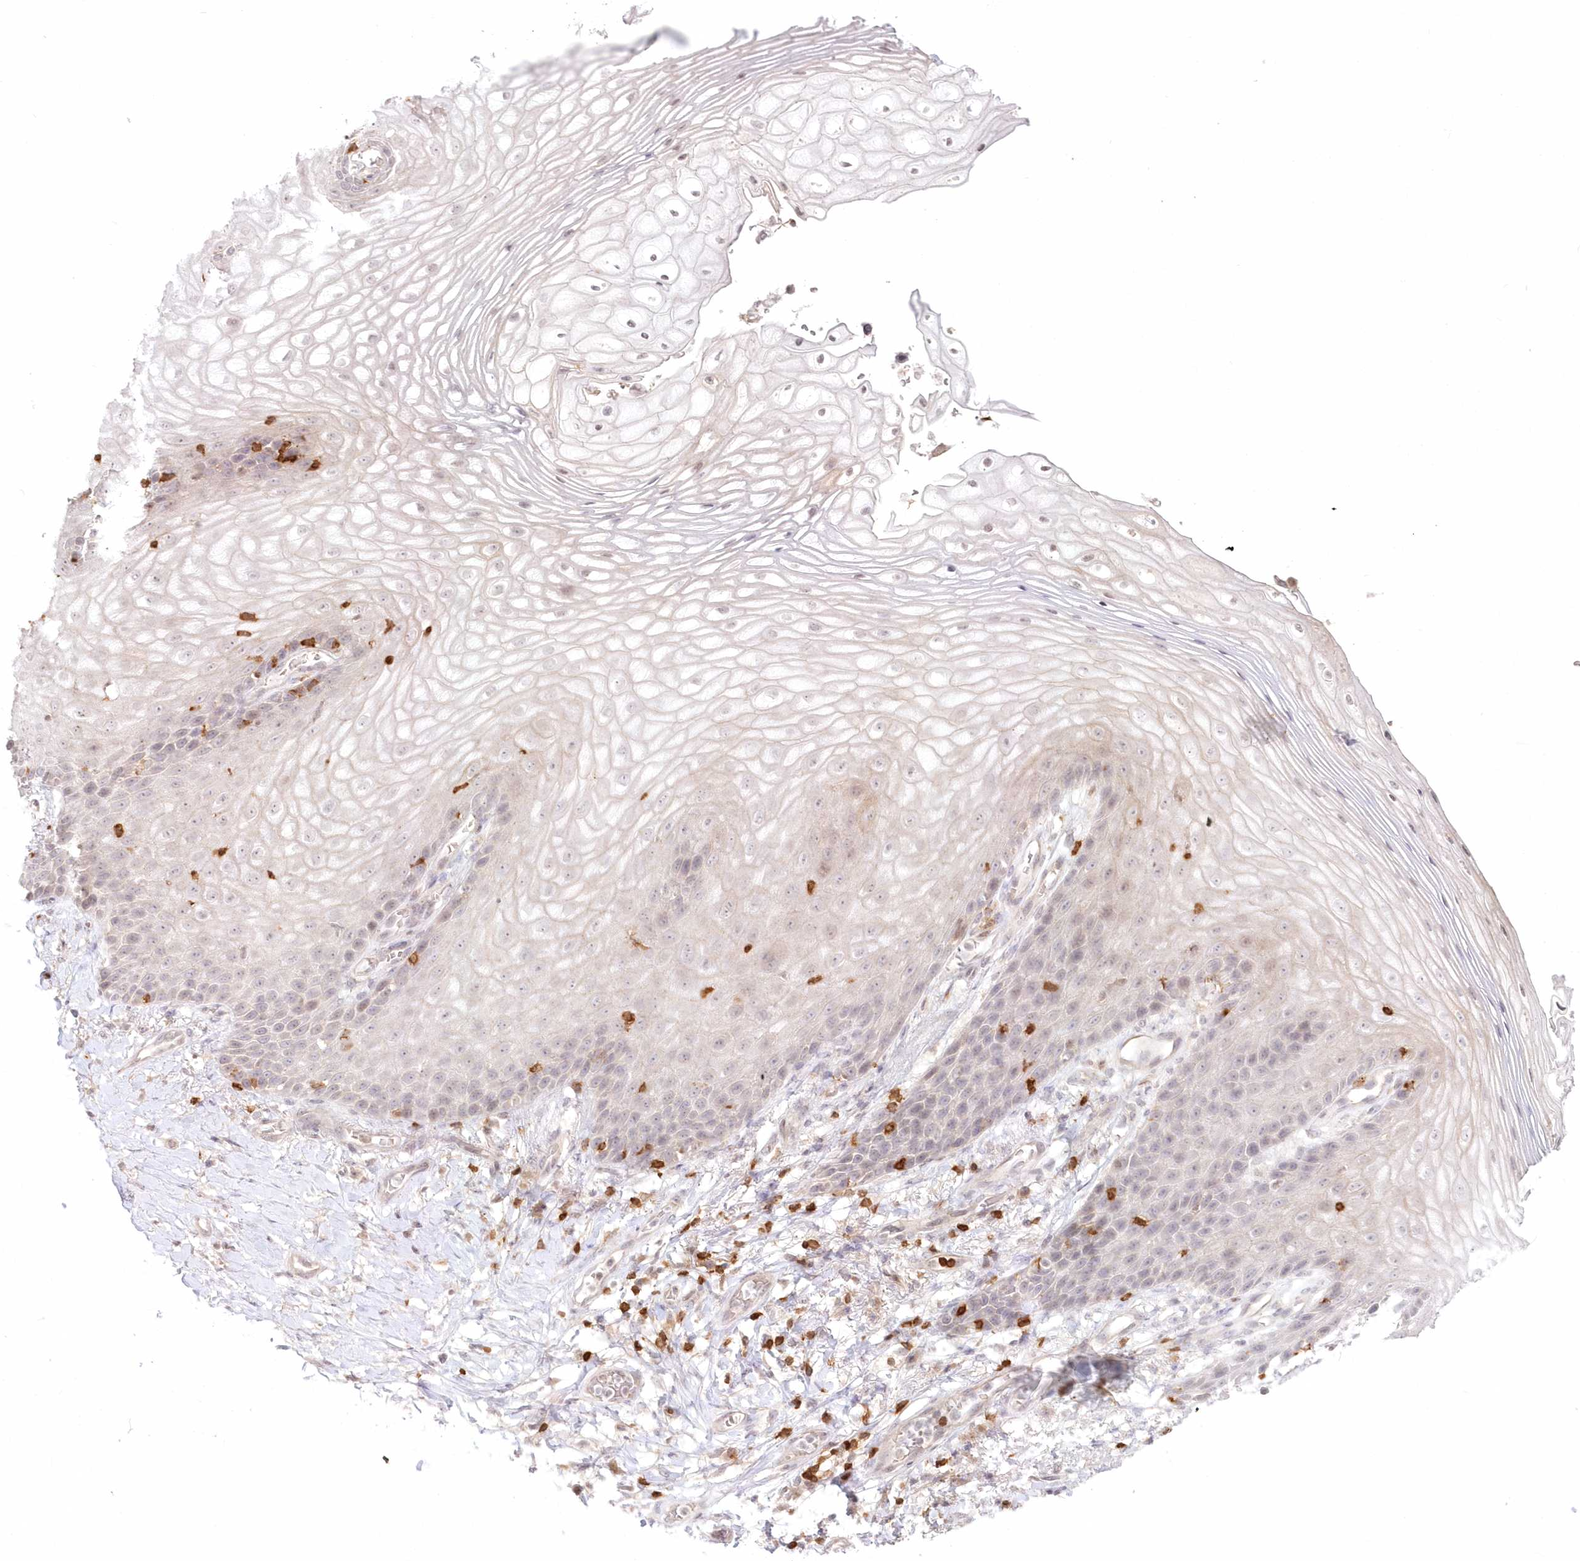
{"staining": {"intensity": "weak", "quantity": "<25%", "location": "cytoplasmic/membranous,nuclear"}, "tissue": "vagina", "cell_type": "Squamous epithelial cells", "image_type": "normal", "snomed": [{"axis": "morphology", "description": "Normal tissue, NOS"}, {"axis": "topography", "description": "Vagina"}], "caption": "IHC of unremarkable vagina exhibits no staining in squamous epithelial cells.", "gene": "MTMR3", "patient": {"sex": "female", "age": 60}}